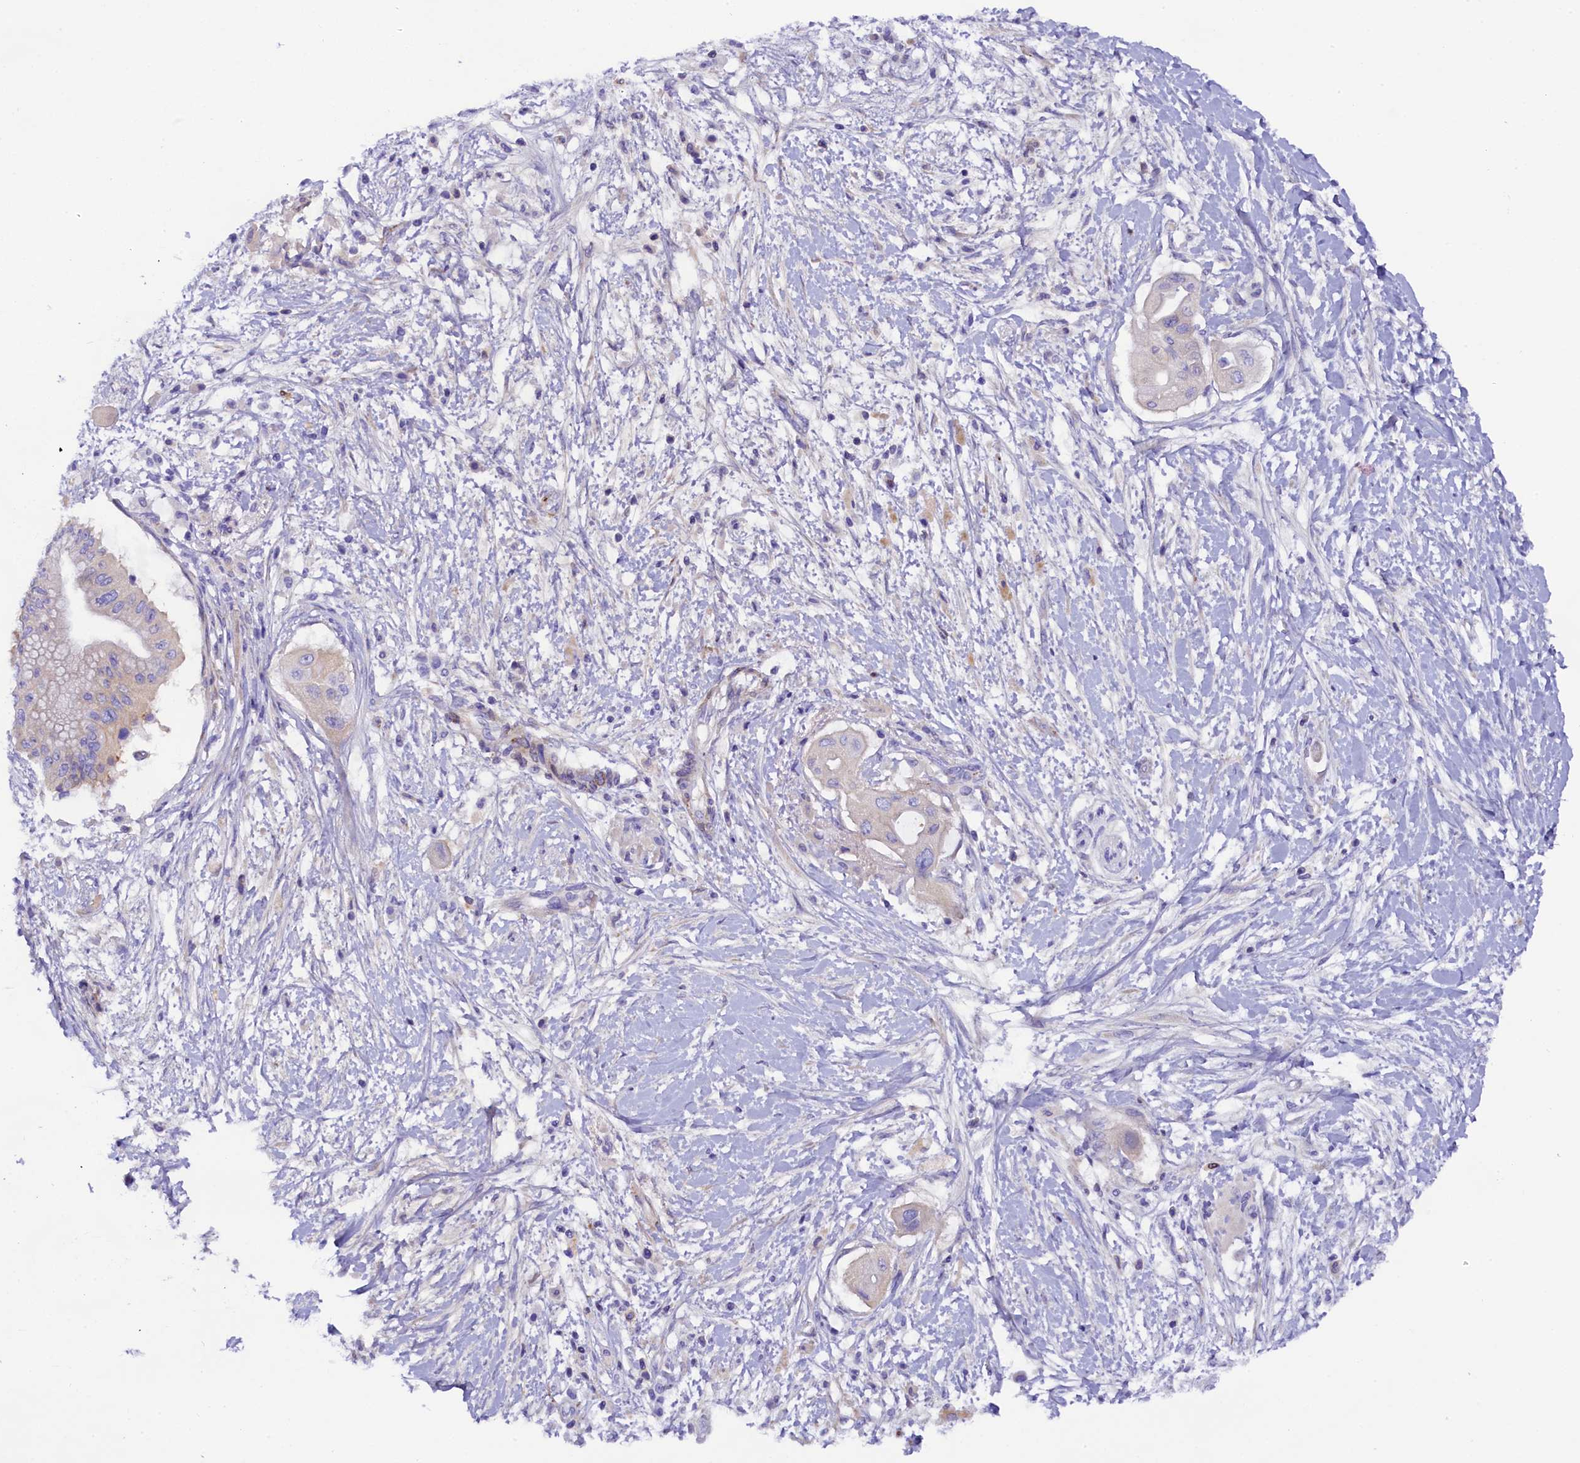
{"staining": {"intensity": "negative", "quantity": "none", "location": "none"}, "tissue": "pancreatic cancer", "cell_type": "Tumor cells", "image_type": "cancer", "snomed": [{"axis": "morphology", "description": "Adenocarcinoma, NOS"}, {"axis": "topography", "description": "Pancreas"}], "caption": "An immunohistochemistry (IHC) photomicrograph of pancreatic cancer is shown. There is no staining in tumor cells of pancreatic cancer.", "gene": "SOD3", "patient": {"sex": "male", "age": 68}}